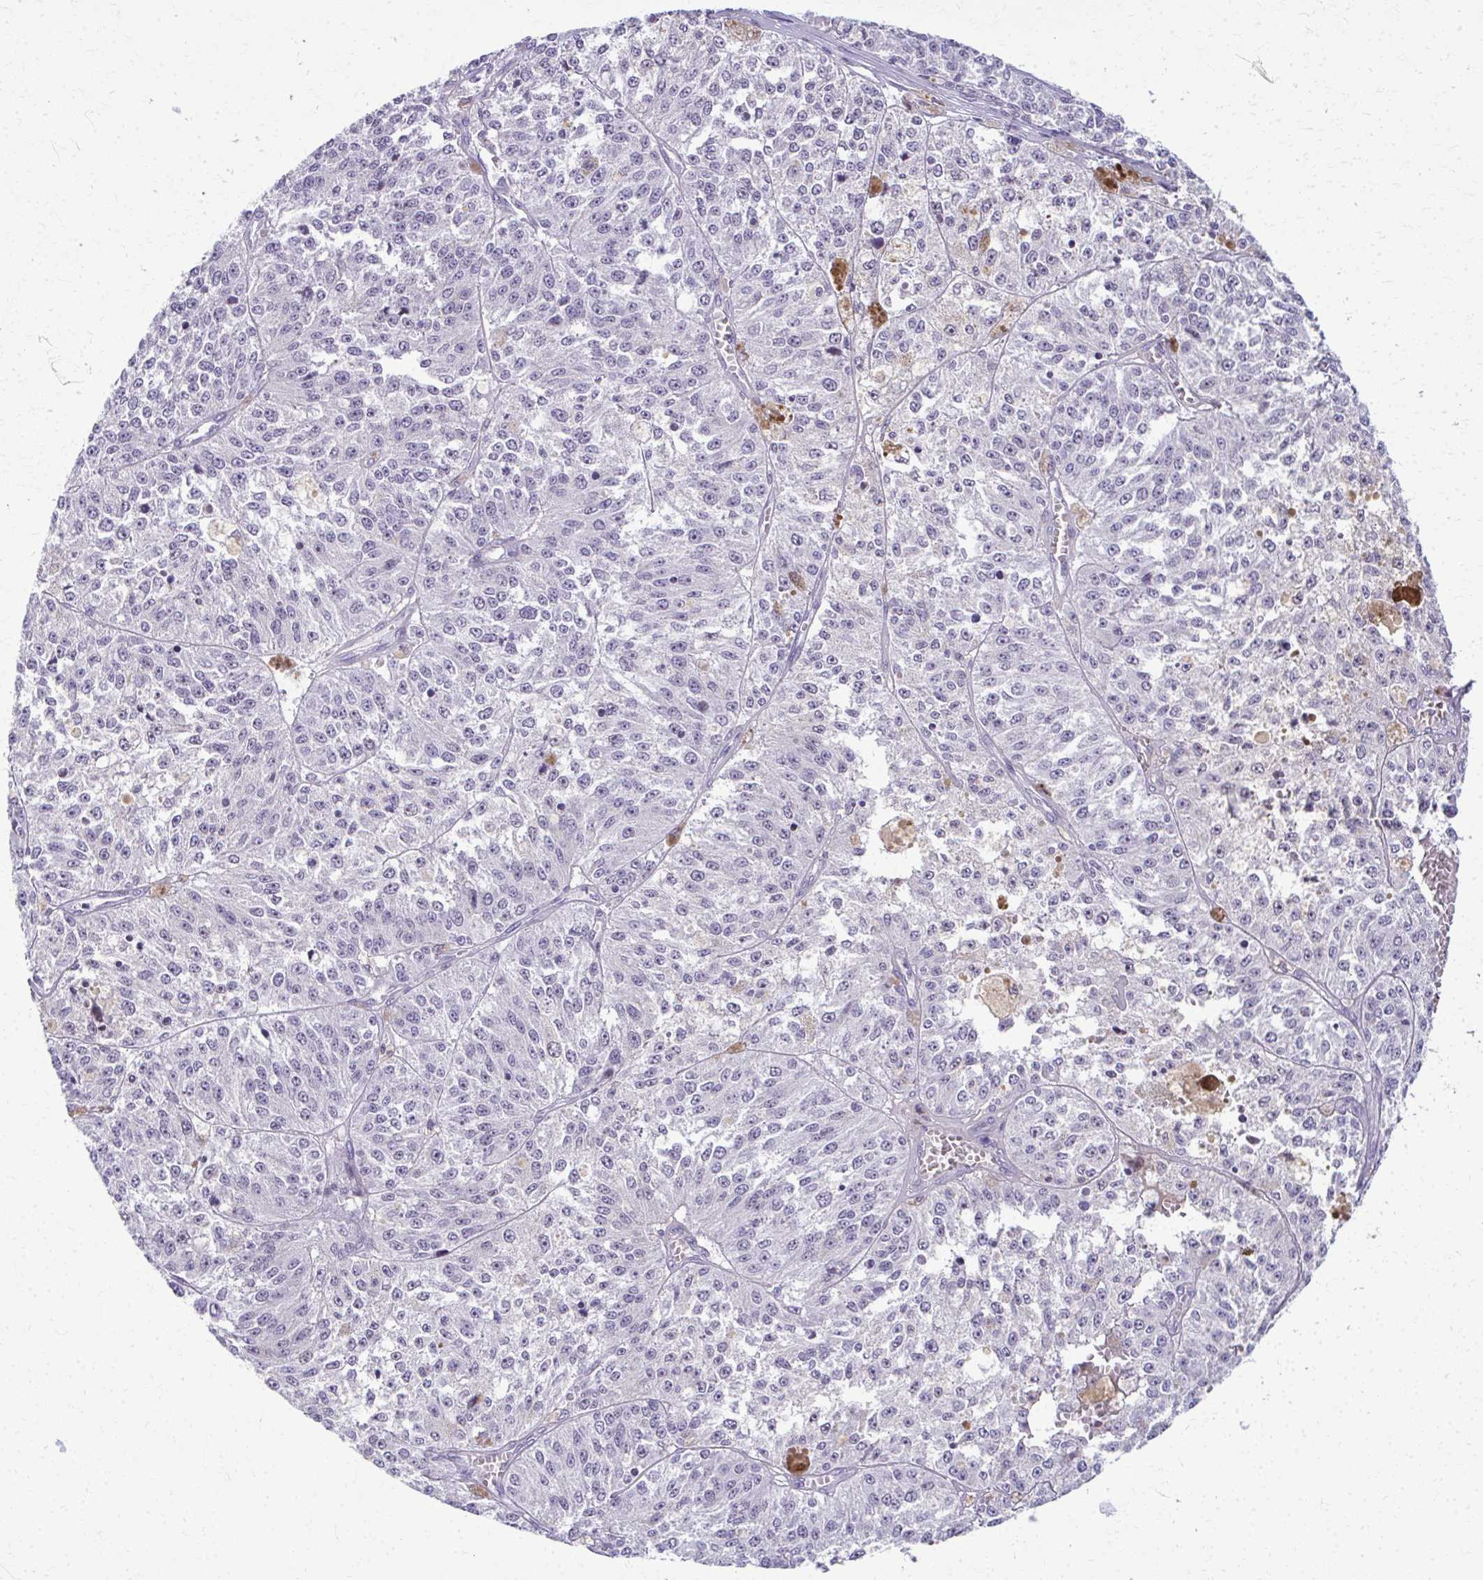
{"staining": {"intensity": "negative", "quantity": "none", "location": "none"}, "tissue": "melanoma", "cell_type": "Tumor cells", "image_type": "cancer", "snomed": [{"axis": "morphology", "description": "Malignant melanoma, Metastatic site"}, {"axis": "topography", "description": "Lymph node"}], "caption": "Tumor cells show no significant protein positivity in melanoma. (DAB (3,3'-diaminobenzidine) immunohistochemistry visualized using brightfield microscopy, high magnification).", "gene": "MAF1", "patient": {"sex": "female", "age": 64}}